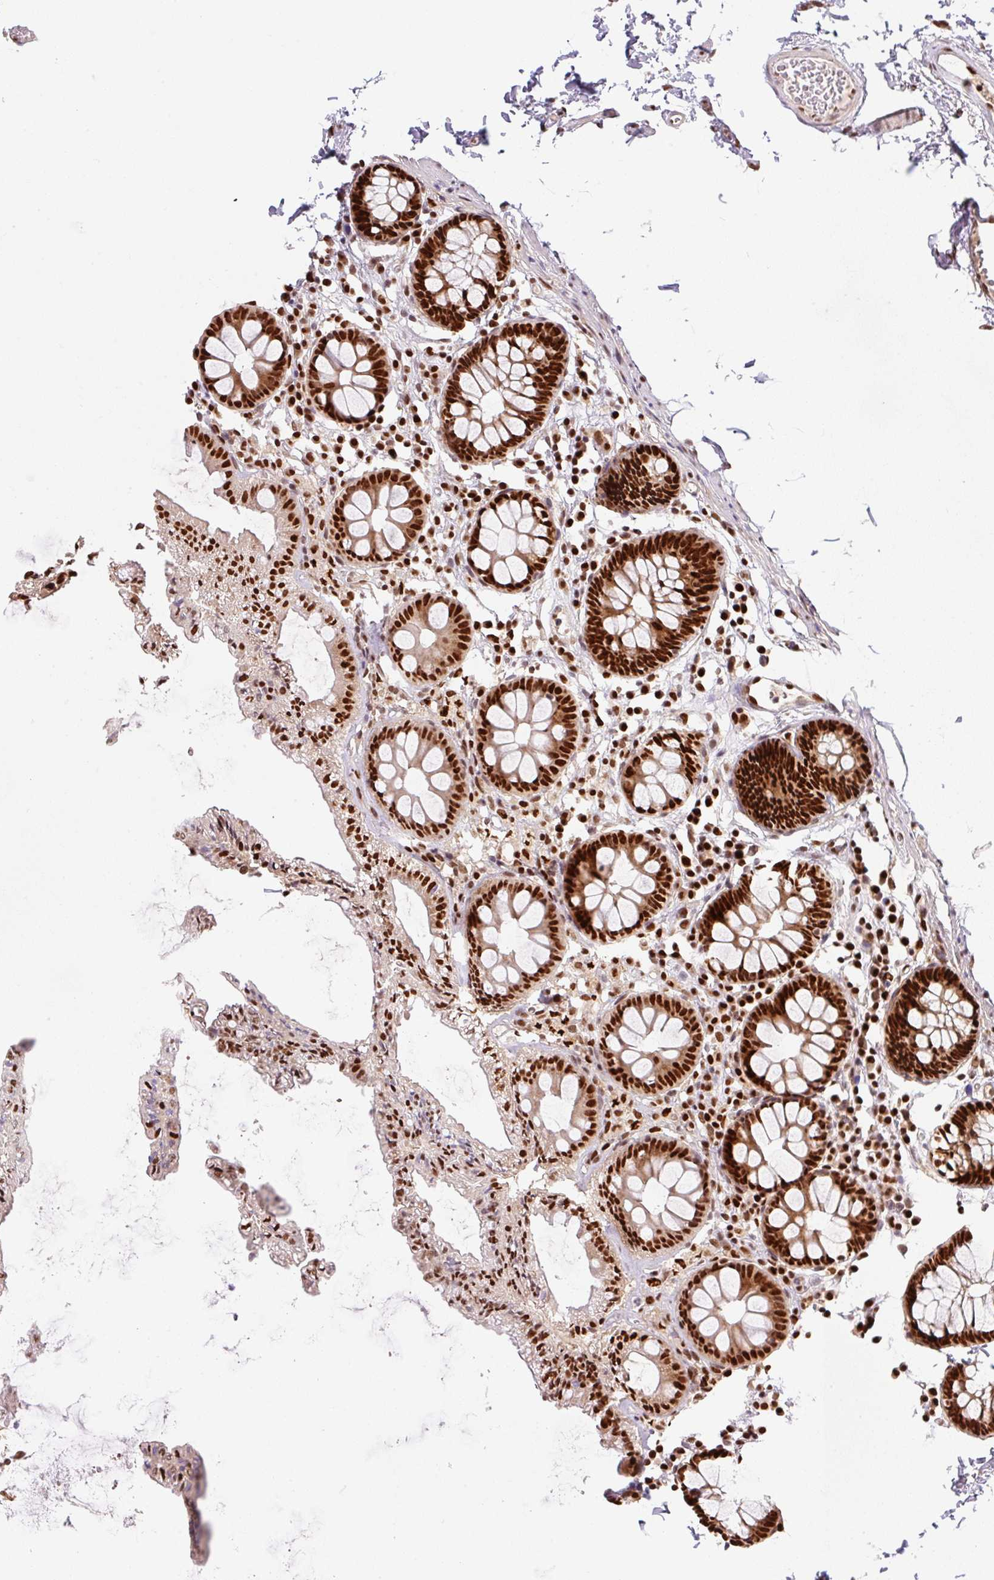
{"staining": {"intensity": "strong", "quantity": ">75%", "location": "nuclear"}, "tissue": "colon", "cell_type": "Endothelial cells", "image_type": "normal", "snomed": [{"axis": "morphology", "description": "Normal tissue, NOS"}, {"axis": "topography", "description": "Colon"}, {"axis": "topography", "description": "Peripheral nerve tissue"}], "caption": "Immunohistochemistry (IHC) of normal colon demonstrates high levels of strong nuclear positivity in about >75% of endothelial cells.", "gene": "GPR139", "patient": {"sex": "male", "age": 84}}